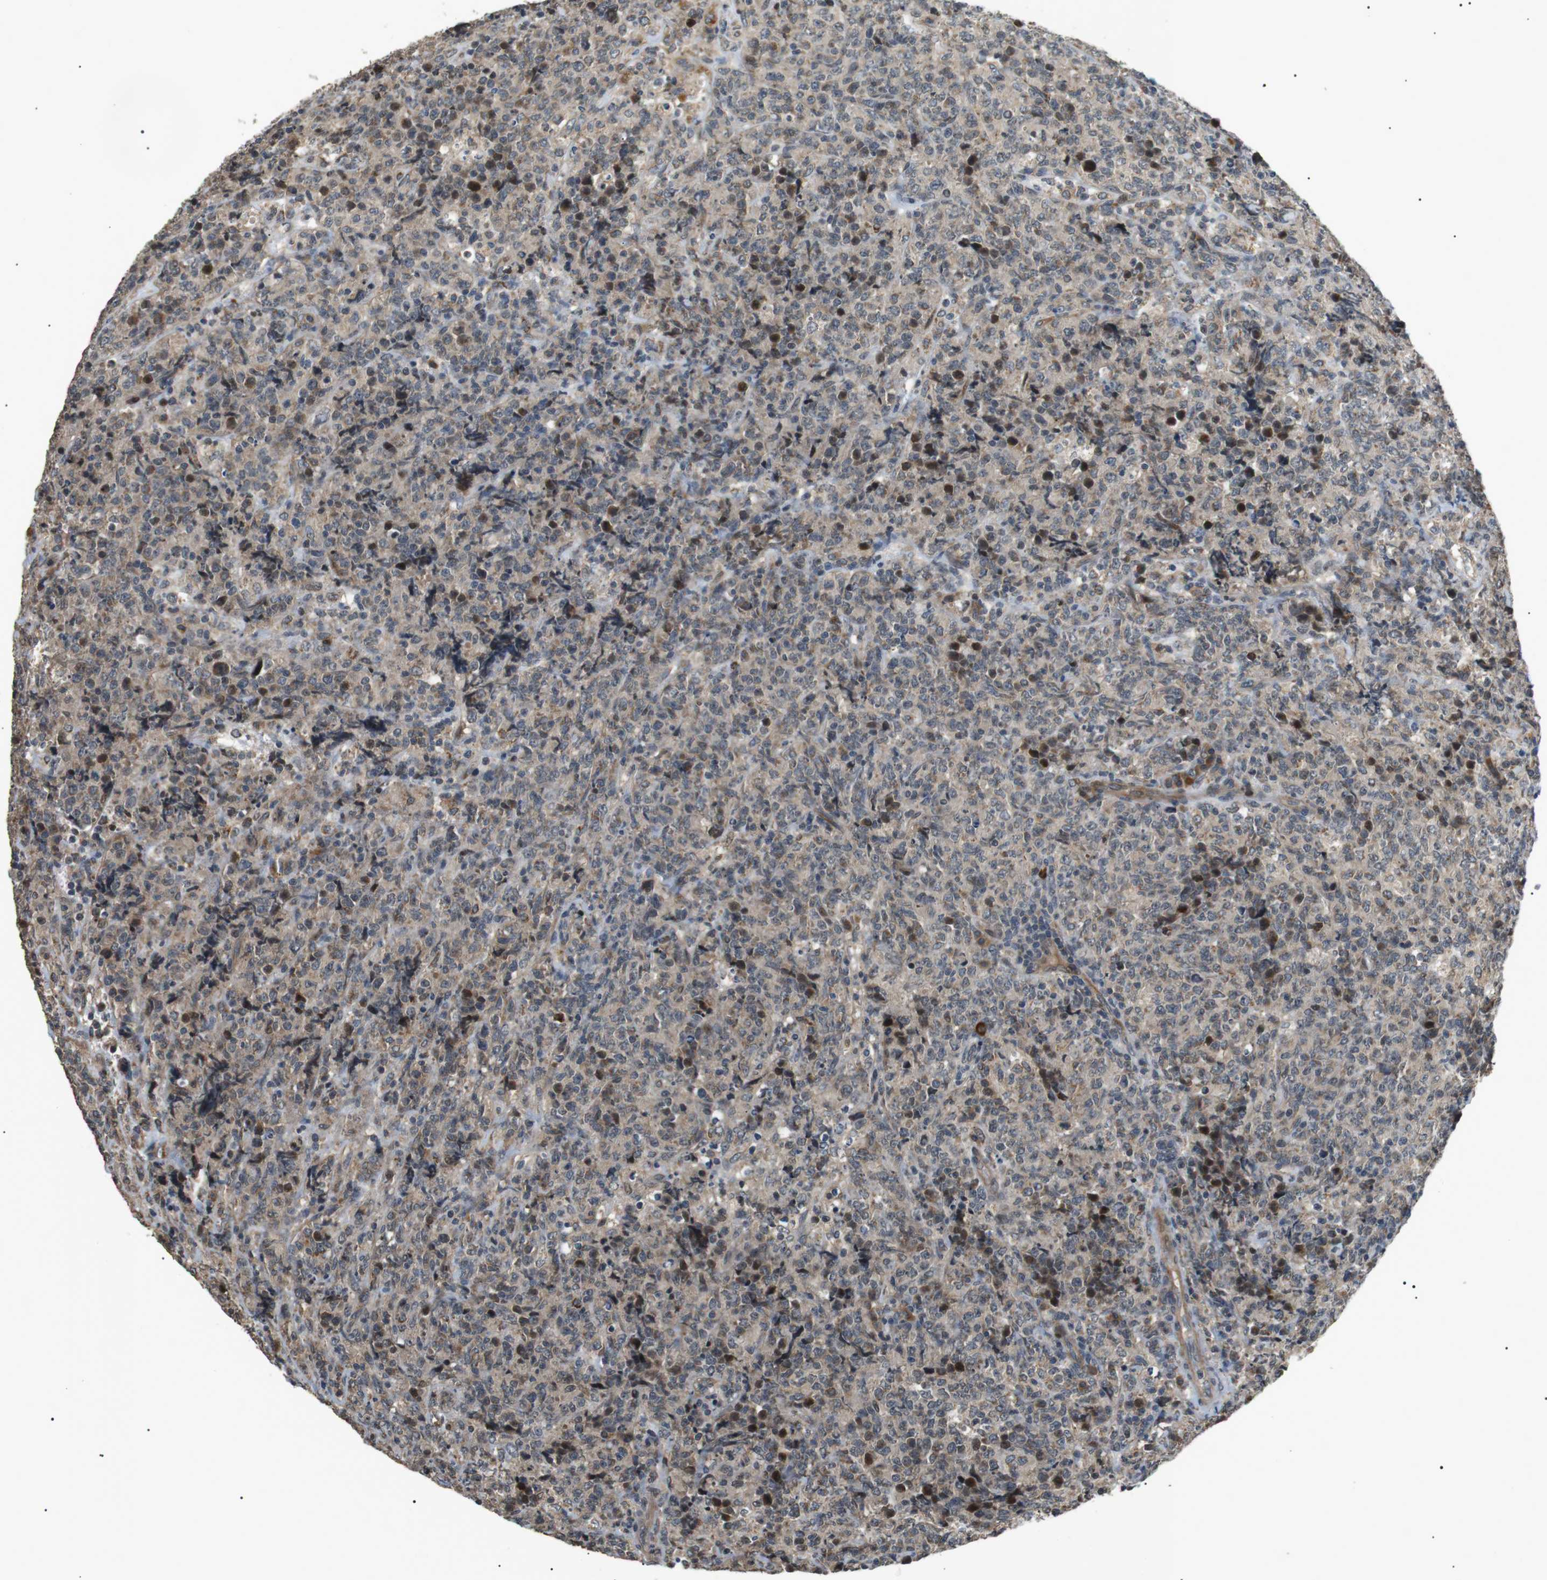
{"staining": {"intensity": "moderate", "quantity": "<25%", "location": "cytoplasmic/membranous,nuclear"}, "tissue": "lymphoma", "cell_type": "Tumor cells", "image_type": "cancer", "snomed": [{"axis": "morphology", "description": "Malignant lymphoma, non-Hodgkin's type, High grade"}, {"axis": "topography", "description": "Tonsil"}], "caption": "This photomicrograph exhibits lymphoma stained with immunohistochemistry (IHC) to label a protein in brown. The cytoplasmic/membranous and nuclear of tumor cells show moderate positivity for the protein. Nuclei are counter-stained blue.", "gene": "HSPA13", "patient": {"sex": "female", "age": 36}}